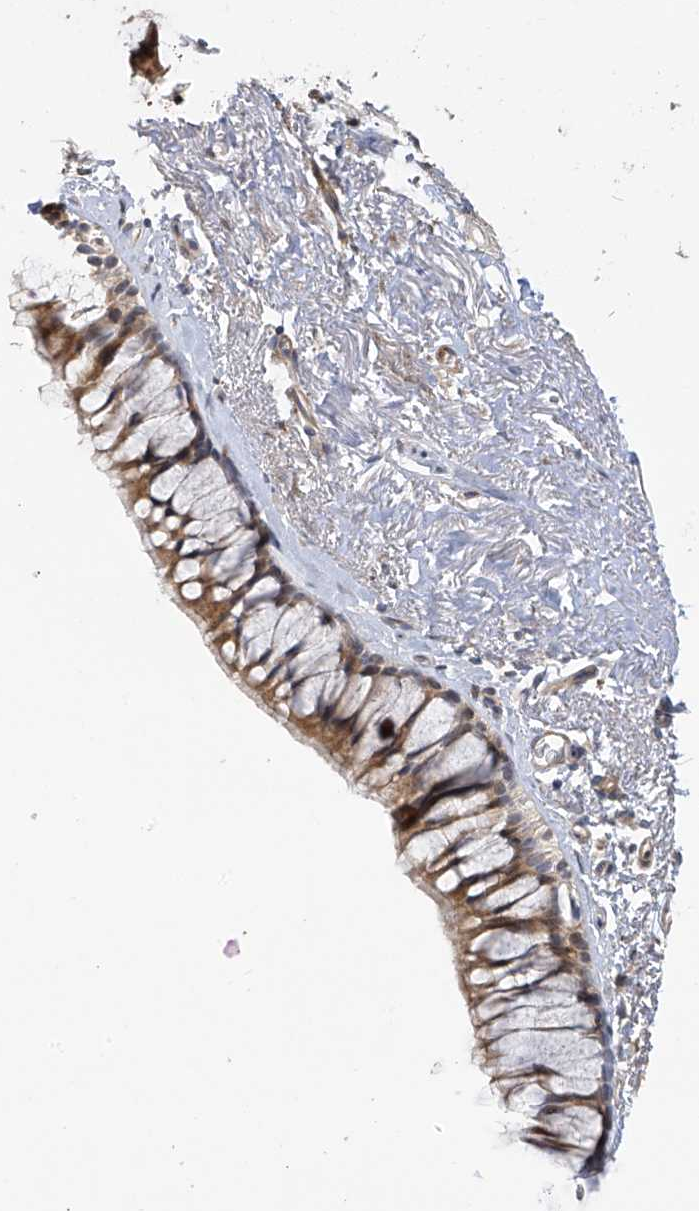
{"staining": {"intensity": "moderate", "quantity": ">75%", "location": "cytoplasmic/membranous"}, "tissue": "bronchus", "cell_type": "Respiratory epithelial cells", "image_type": "normal", "snomed": [{"axis": "morphology", "description": "Normal tissue, NOS"}, {"axis": "topography", "description": "Cartilage tissue"}, {"axis": "topography", "description": "Bronchus"}], "caption": "DAB immunohistochemical staining of unremarkable bronchus displays moderate cytoplasmic/membranous protein expression in about >75% of respiratory epithelial cells.", "gene": "ZNF641", "patient": {"sex": "female", "age": 73}}